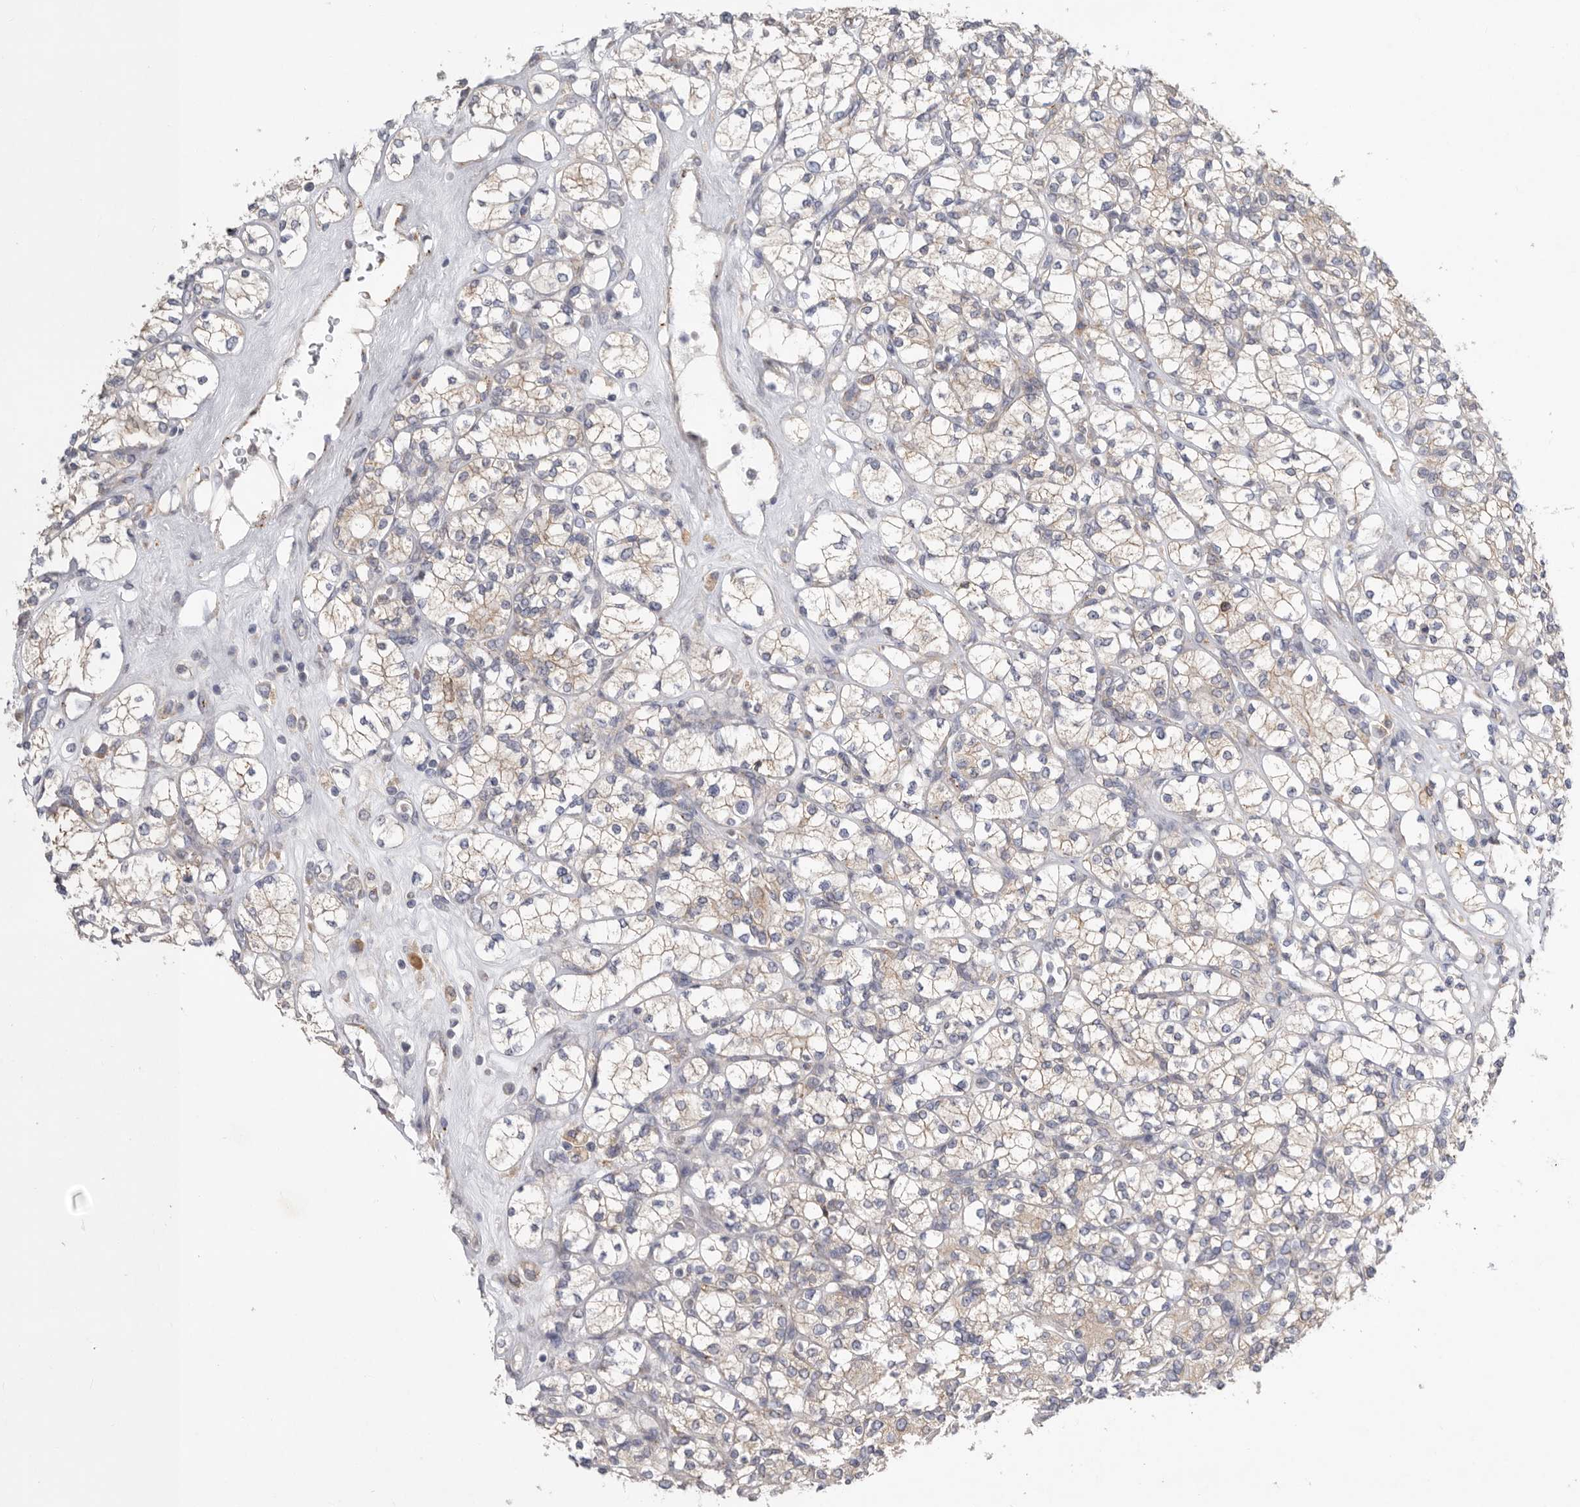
{"staining": {"intensity": "negative", "quantity": "none", "location": "none"}, "tissue": "renal cancer", "cell_type": "Tumor cells", "image_type": "cancer", "snomed": [{"axis": "morphology", "description": "Adenocarcinoma, NOS"}, {"axis": "topography", "description": "Kidney"}], "caption": "There is no significant expression in tumor cells of renal adenocarcinoma.", "gene": "GANAB", "patient": {"sex": "male", "age": 77}}